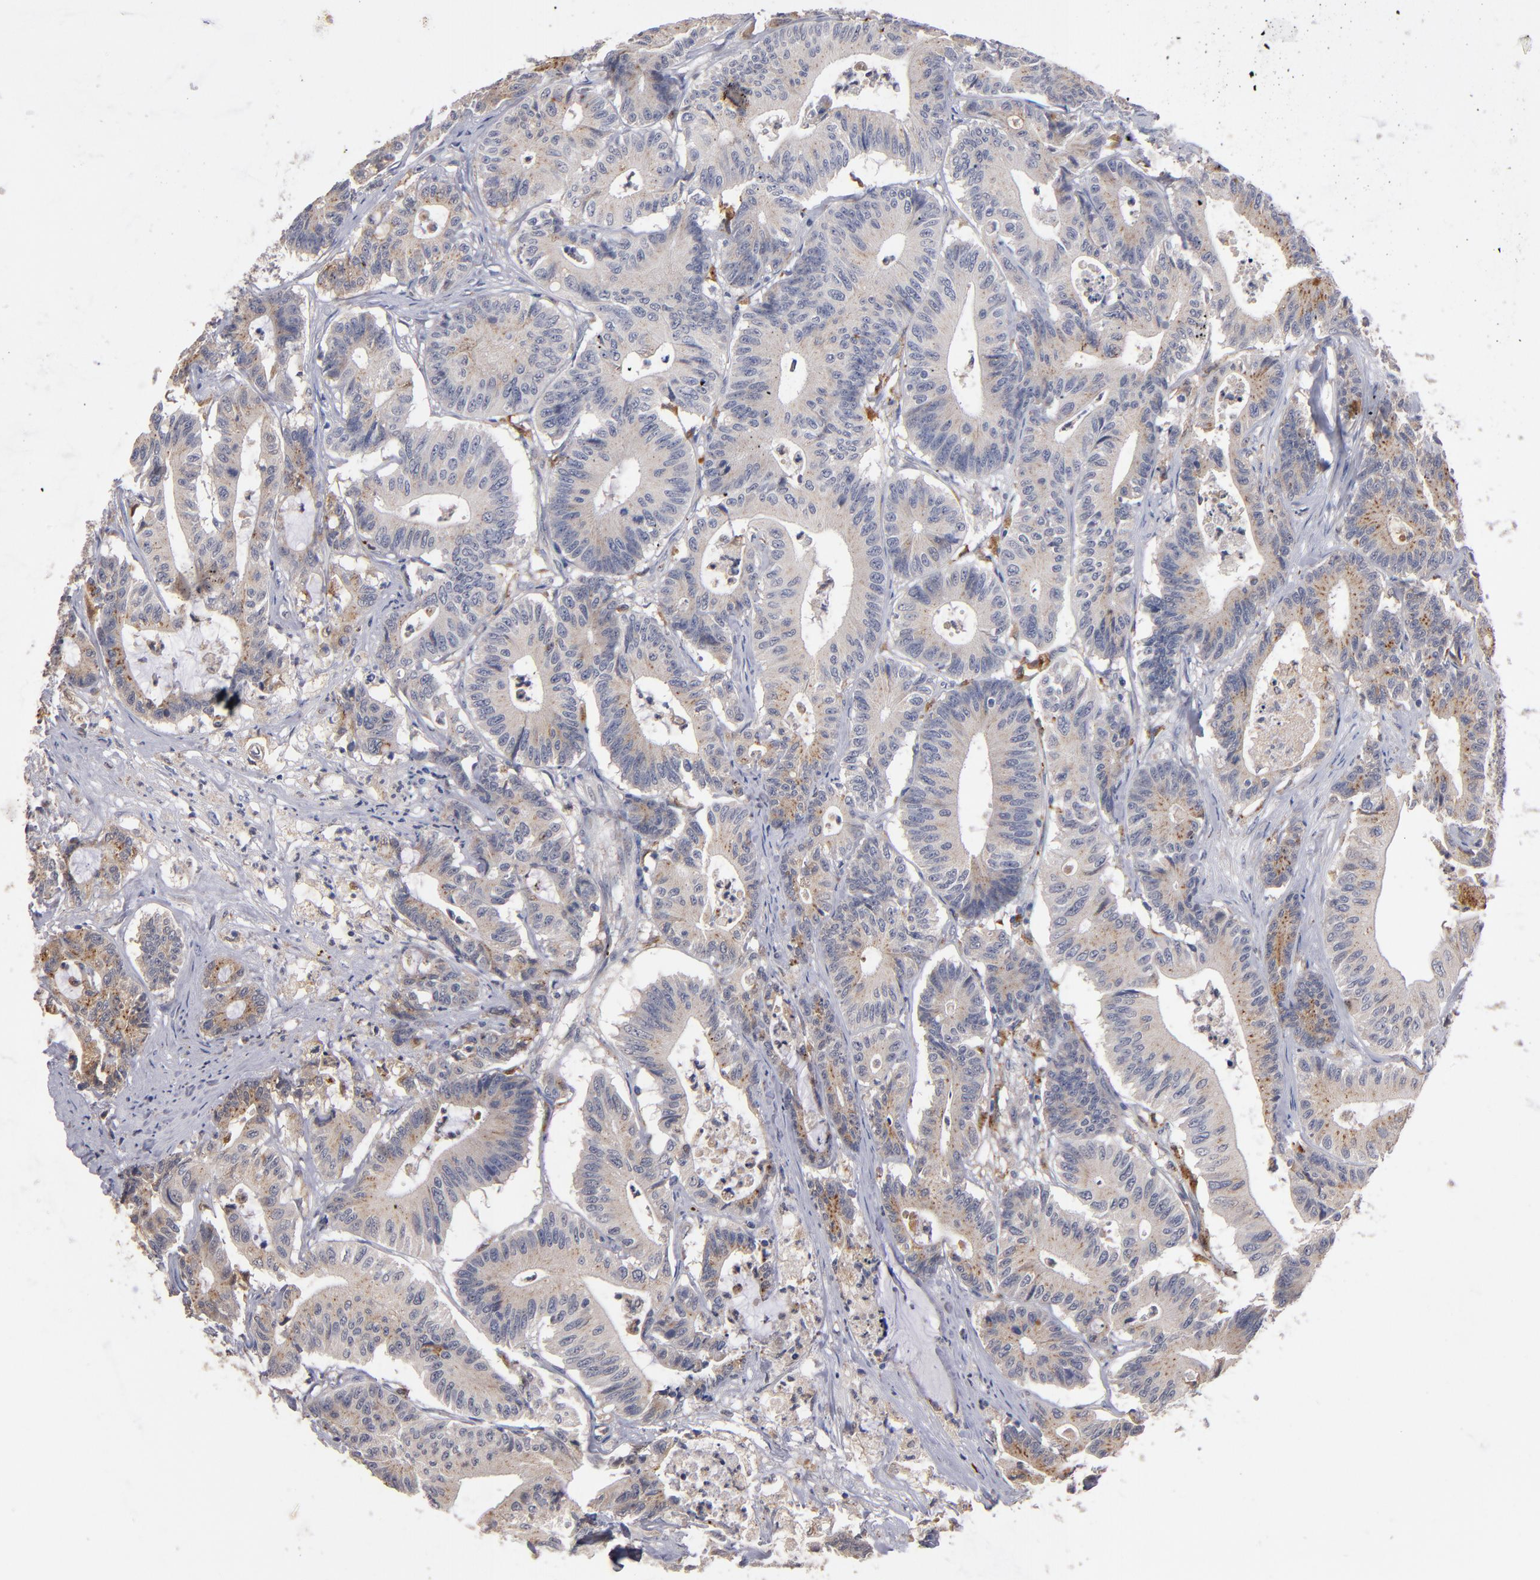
{"staining": {"intensity": "weak", "quantity": "25%-75%", "location": "cytoplasmic/membranous"}, "tissue": "colorectal cancer", "cell_type": "Tumor cells", "image_type": "cancer", "snomed": [{"axis": "morphology", "description": "Adenocarcinoma, NOS"}, {"axis": "topography", "description": "Colon"}], "caption": "About 25%-75% of tumor cells in human adenocarcinoma (colorectal) exhibit weak cytoplasmic/membranous protein expression as visualized by brown immunohistochemical staining.", "gene": "SELP", "patient": {"sex": "female", "age": 84}}